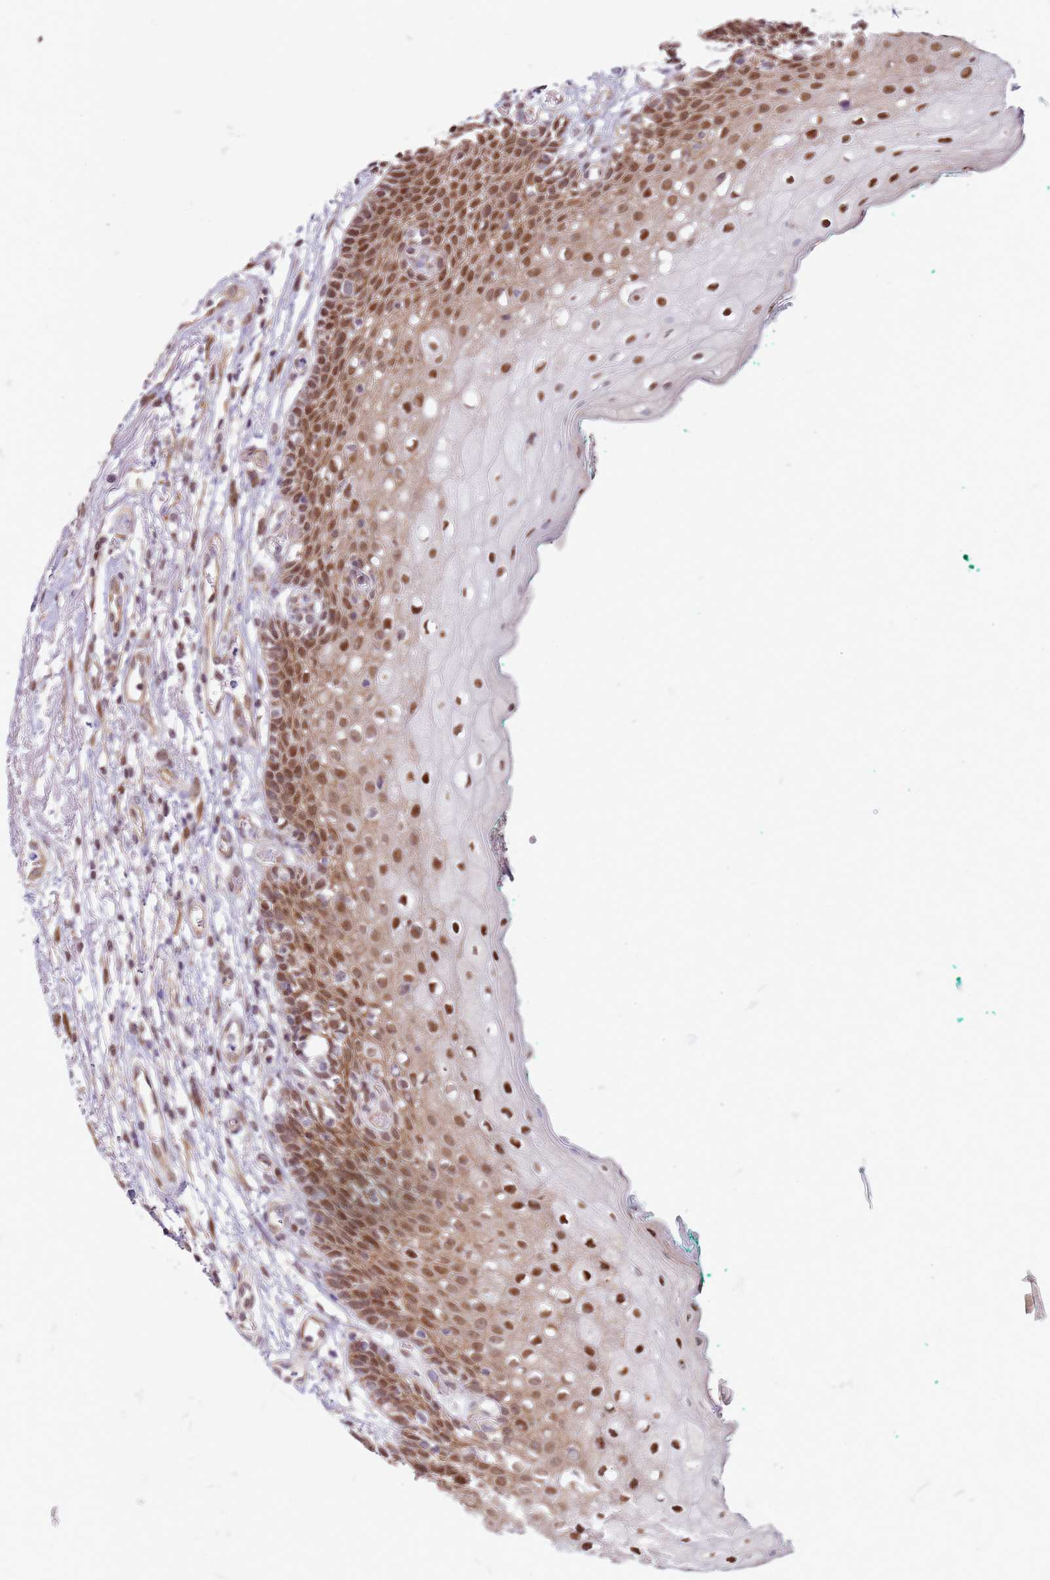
{"staining": {"intensity": "moderate", "quantity": ">75%", "location": "cytoplasmic/membranous,nuclear"}, "tissue": "oral mucosa", "cell_type": "Squamous epithelial cells", "image_type": "normal", "snomed": [{"axis": "morphology", "description": "Normal tissue, NOS"}, {"axis": "morphology", "description": "Squamous cell carcinoma, NOS"}, {"axis": "topography", "description": "Oral tissue"}, {"axis": "topography", "description": "Tounge, NOS"}, {"axis": "topography", "description": "Head-Neck"}], "caption": "The photomicrograph demonstrates immunohistochemical staining of benign oral mucosa. There is moderate cytoplasmic/membranous,nuclear positivity is present in approximately >75% of squamous epithelial cells. (Stains: DAB in brown, nuclei in blue, Microscopy: brightfield microscopy at high magnification).", "gene": "PSMD4", "patient": {"sex": "male", "age": 79}}